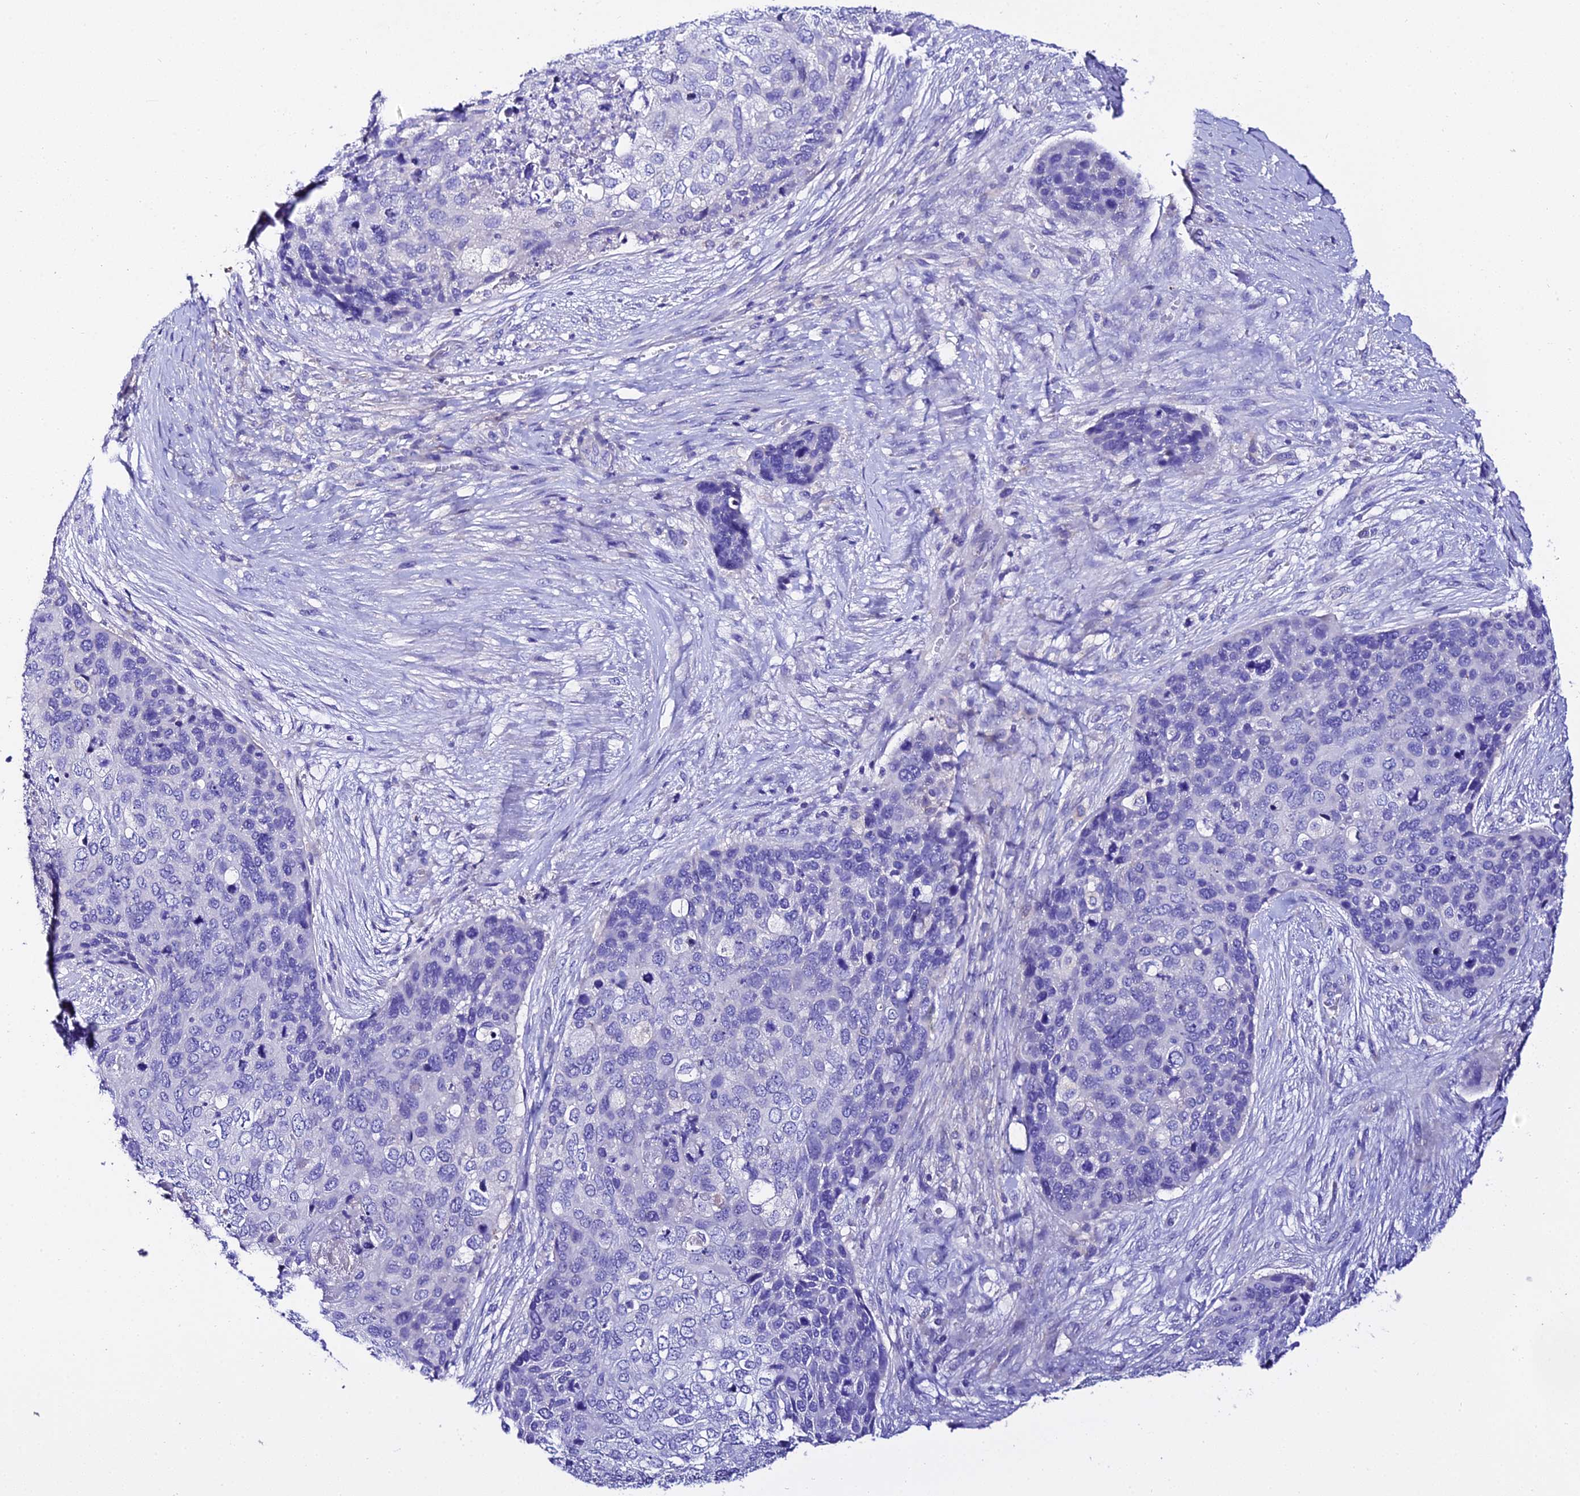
{"staining": {"intensity": "negative", "quantity": "none", "location": "none"}, "tissue": "skin cancer", "cell_type": "Tumor cells", "image_type": "cancer", "snomed": [{"axis": "morphology", "description": "Basal cell carcinoma"}, {"axis": "topography", "description": "Skin"}], "caption": "High power microscopy micrograph of an immunohistochemistry (IHC) image of skin basal cell carcinoma, revealing no significant positivity in tumor cells.", "gene": "TMEM117", "patient": {"sex": "female", "age": 74}}